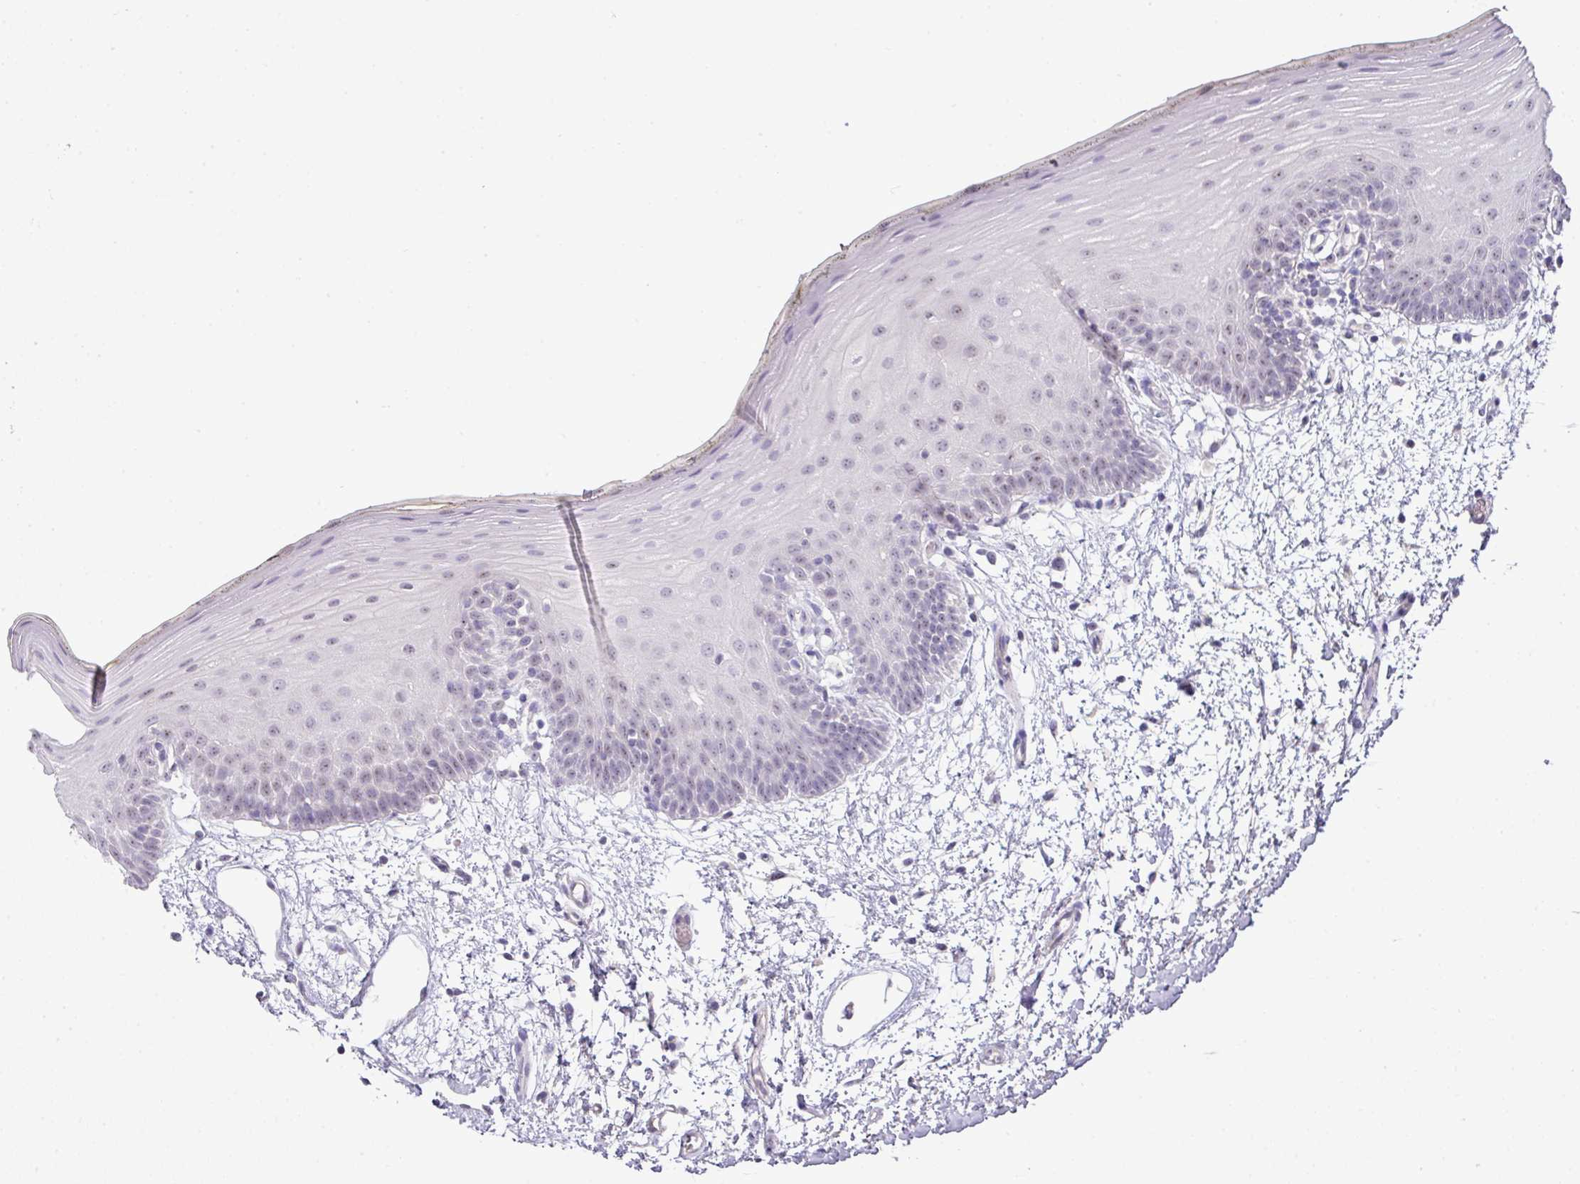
{"staining": {"intensity": "weak", "quantity": "25%-75%", "location": "nuclear"}, "tissue": "oral mucosa", "cell_type": "Squamous epithelial cells", "image_type": "normal", "snomed": [{"axis": "morphology", "description": "Normal tissue, NOS"}, {"axis": "morphology", "description": "Squamous cell carcinoma, NOS"}, {"axis": "topography", "description": "Oral tissue"}, {"axis": "topography", "description": "Head-Neck"}], "caption": "A brown stain shows weak nuclear positivity of a protein in squamous epithelial cells of benign human oral mucosa. (Brightfield microscopy of DAB IHC at high magnification).", "gene": "GCG", "patient": {"sex": "female", "age": 81}}